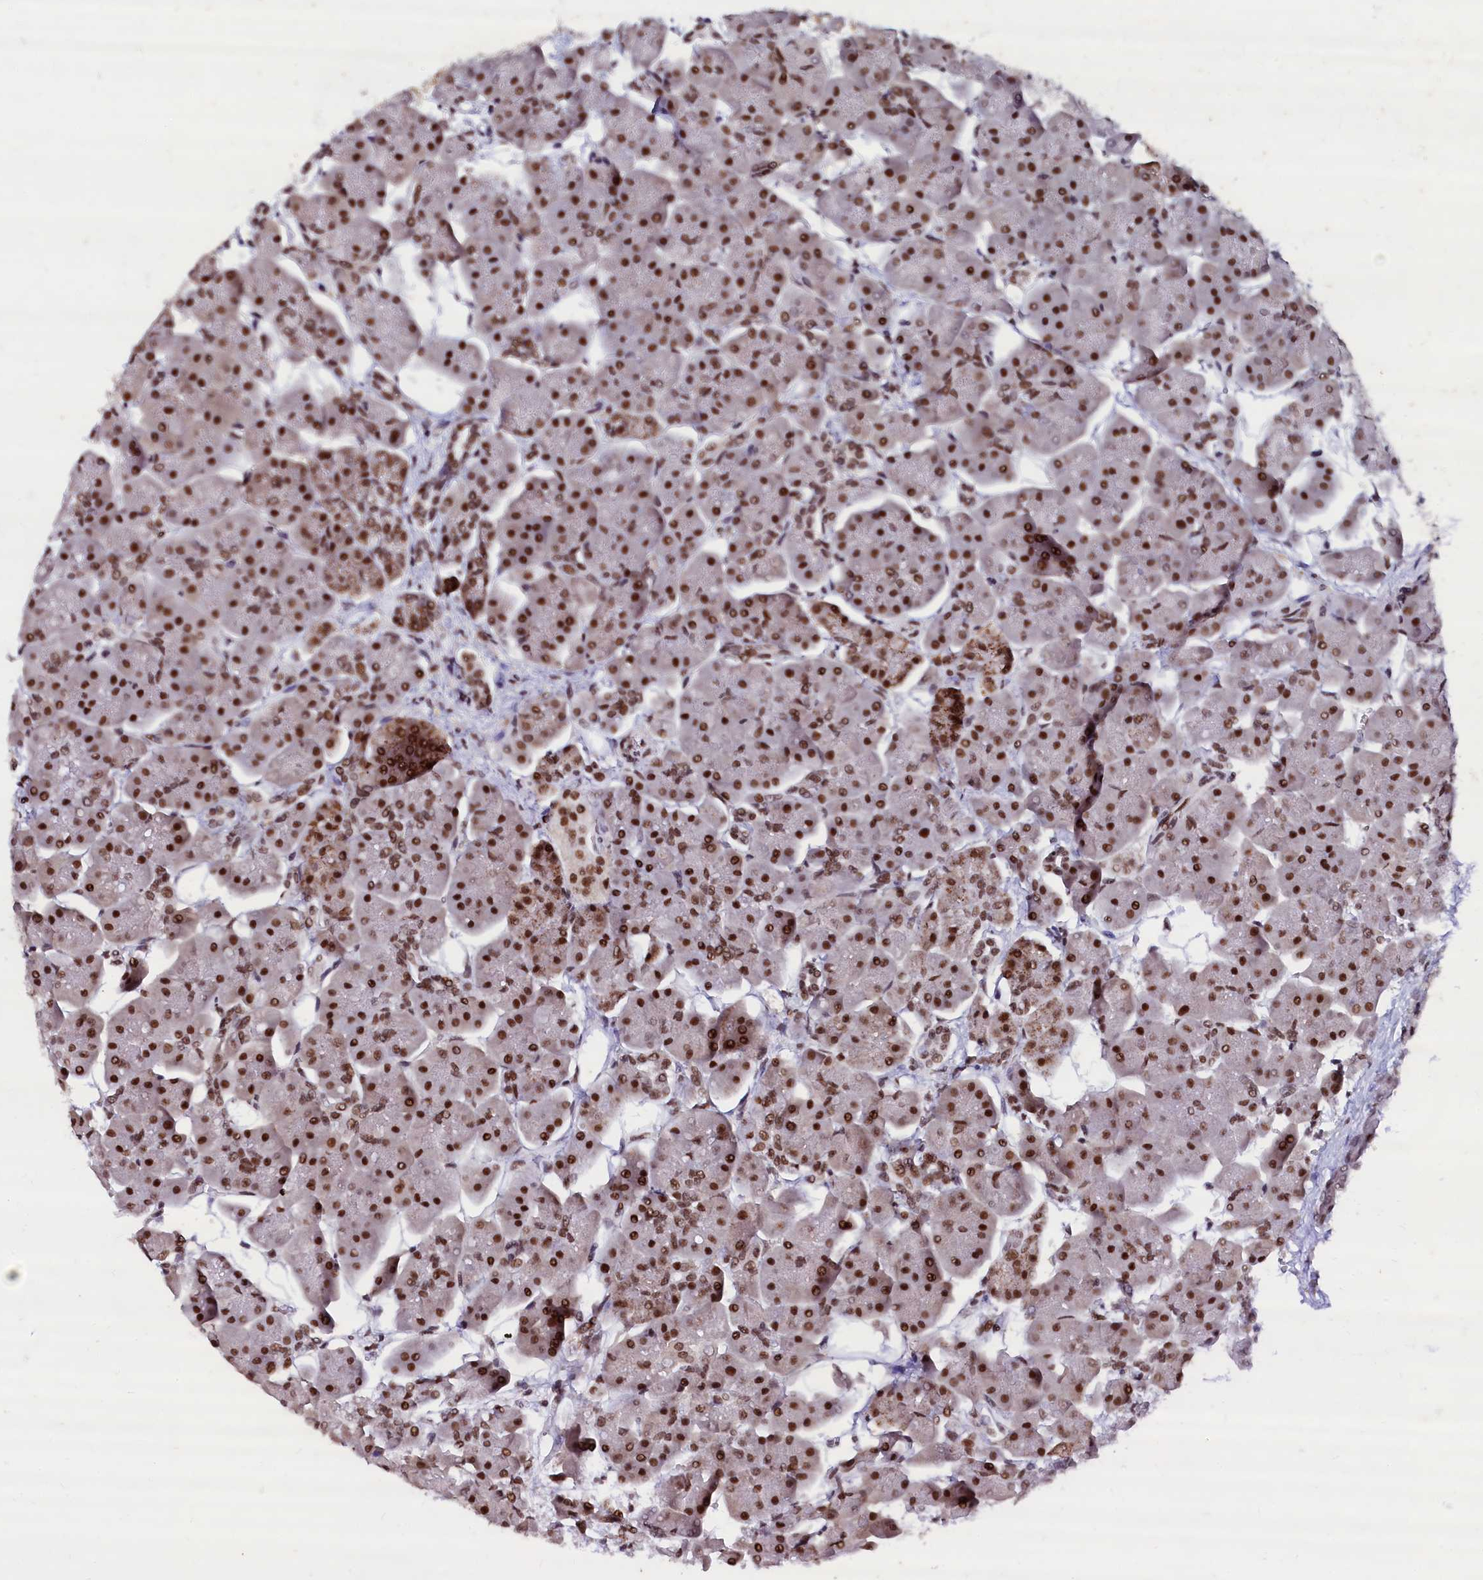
{"staining": {"intensity": "strong", "quantity": ">75%", "location": "cytoplasmic/membranous,nuclear"}, "tissue": "pancreas", "cell_type": "Exocrine glandular cells", "image_type": "normal", "snomed": [{"axis": "morphology", "description": "Normal tissue, NOS"}, {"axis": "topography", "description": "Pancreas"}], "caption": "IHC image of unremarkable pancreas: pancreas stained using immunohistochemistry (IHC) shows high levels of strong protein expression localized specifically in the cytoplasmic/membranous,nuclear of exocrine glandular cells, appearing as a cytoplasmic/membranous,nuclear brown color.", "gene": "CPSF7", "patient": {"sex": "male", "age": 66}}